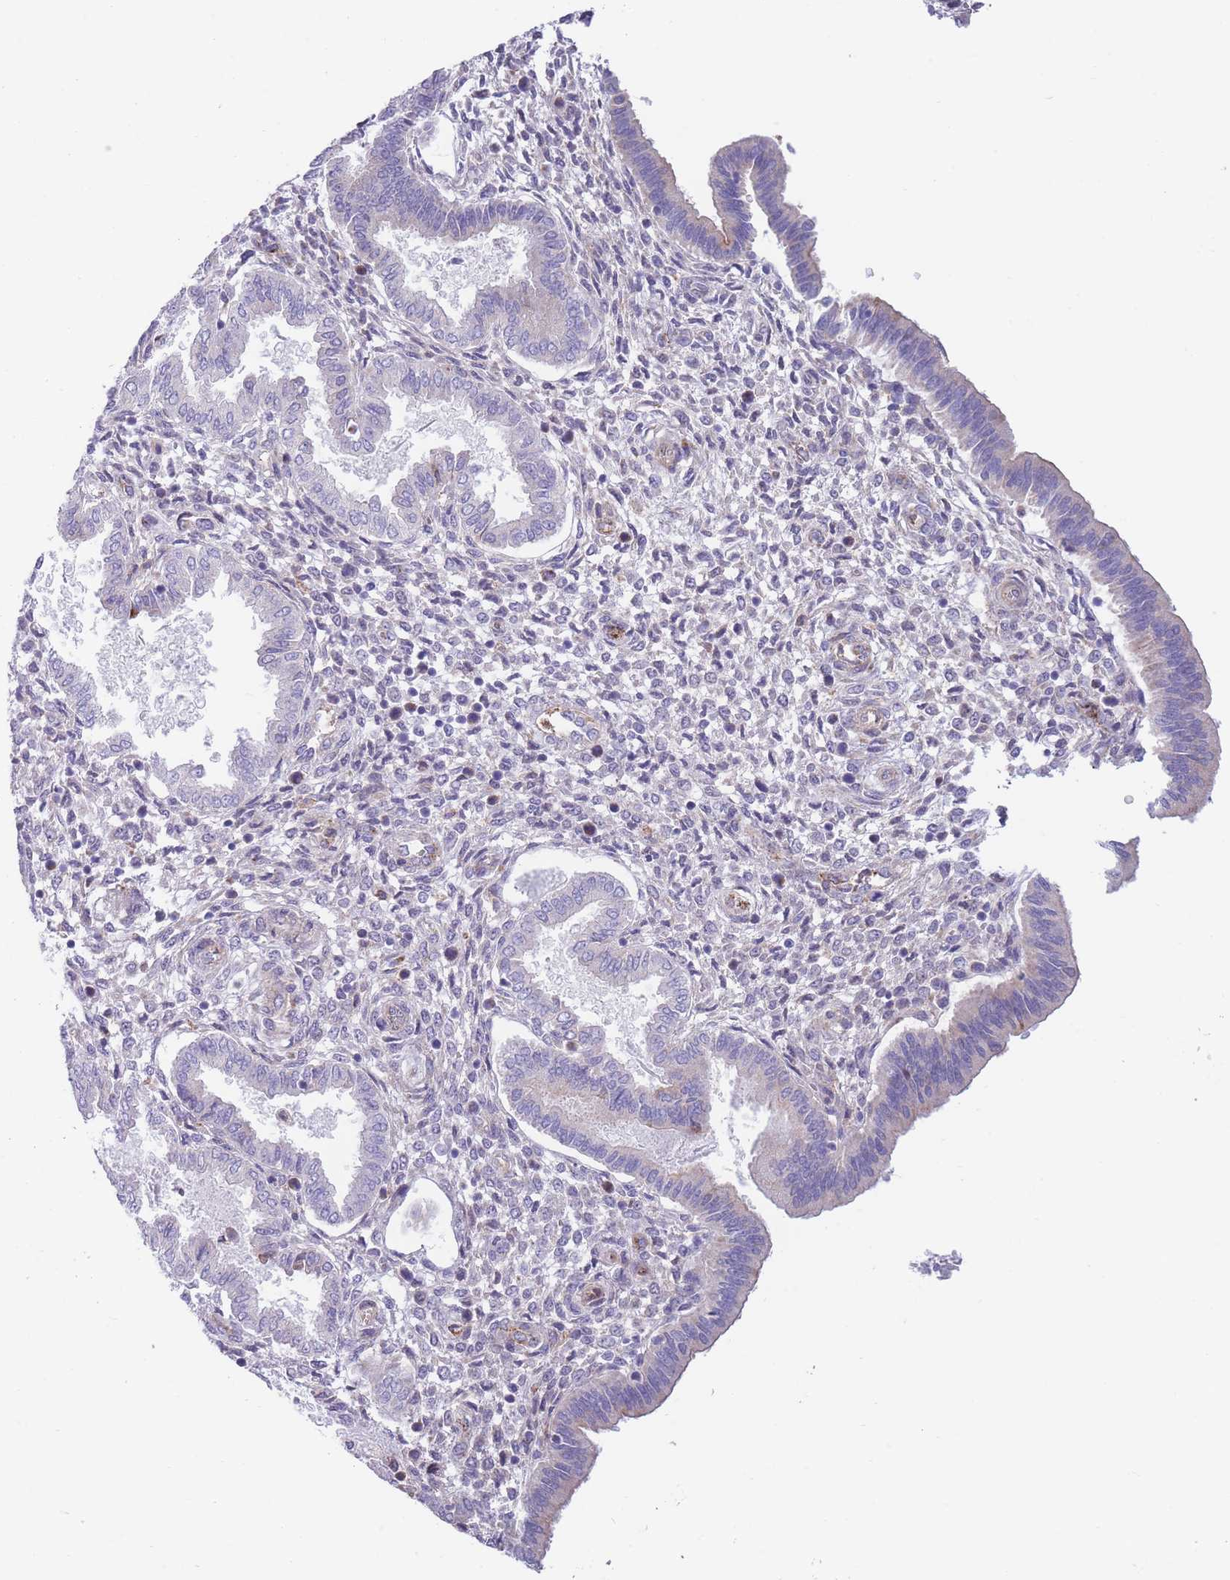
{"staining": {"intensity": "negative", "quantity": "none", "location": "none"}, "tissue": "endometrium", "cell_type": "Cells in endometrial stroma", "image_type": "normal", "snomed": [{"axis": "morphology", "description": "Normal tissue, NOS"}, {"axis": "topography", "description": "Endometrium"}], "caption": "High power microscopy histopathology image of an IHC image of benign endometrium, revealing no significant expression in cells in endometrial stroma.", "gene": "DET1", "patient": {"sex": "female", "age": 24}}